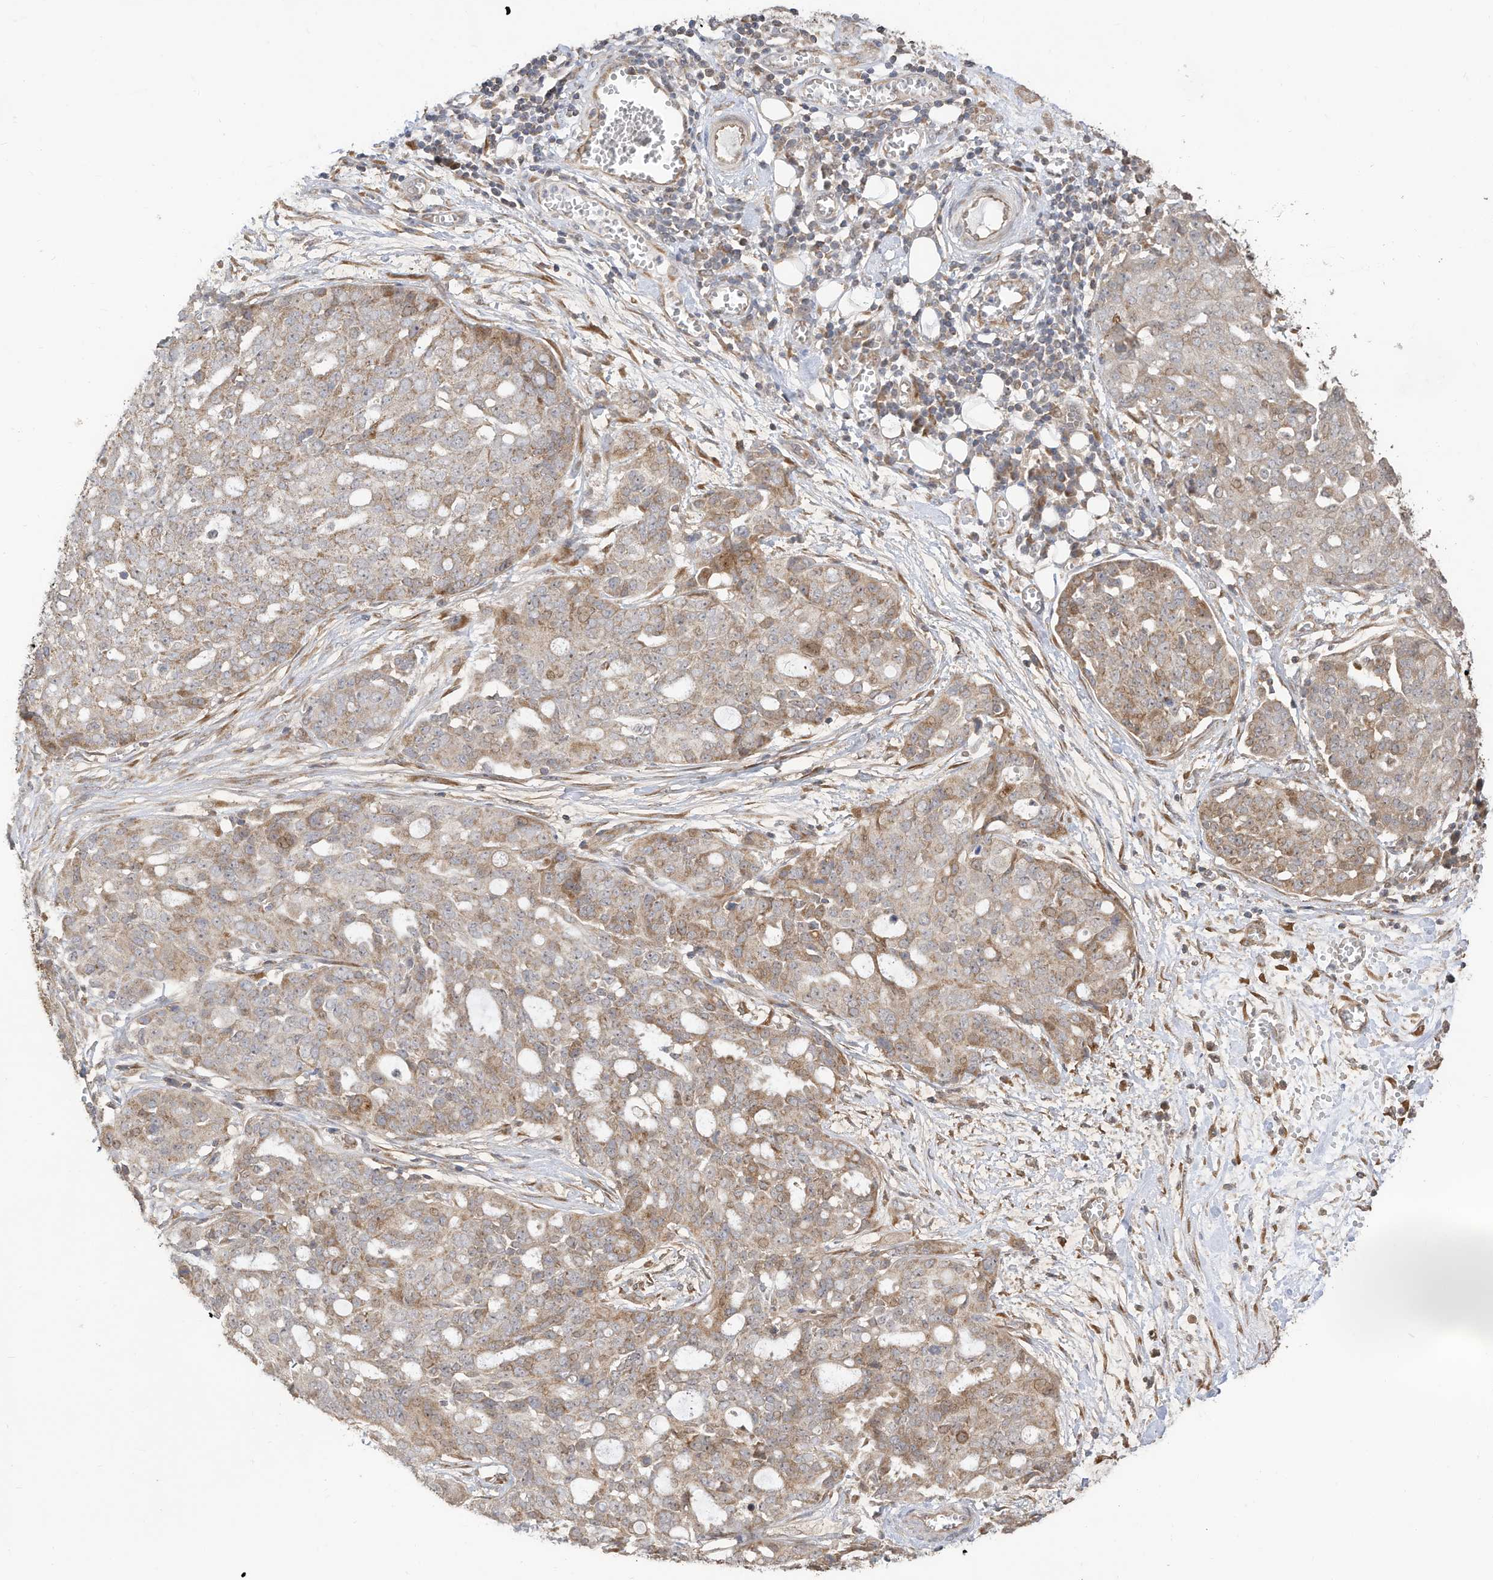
{"staining": {"intensity": "moderate", "quantity": "<25%", "location": "cytoplasmic/membranous"}, "tissue": "ovarian cancer", "cell_type": "Tumor cells", "image_type": "cancer", "snomed": [{"axis": "morphology", "description": "Cystadenocarcinoma, serous, NOS"}, {"axis": "topography", "description": "Soft tissue"}, {"axis": "topography", "description": "Ovary"}], "caption": "Immunohistochemistry (IHC) micrograph of ovarian cancer (serous cystadenocarcinoma) stained for a protein (brown), which shows low levels of moderate cytoplasmic/membranous expression in approximately <25% of tumor cells.", "gene": "CAGE1", "patient": {"sex": "female", "age": 57}}